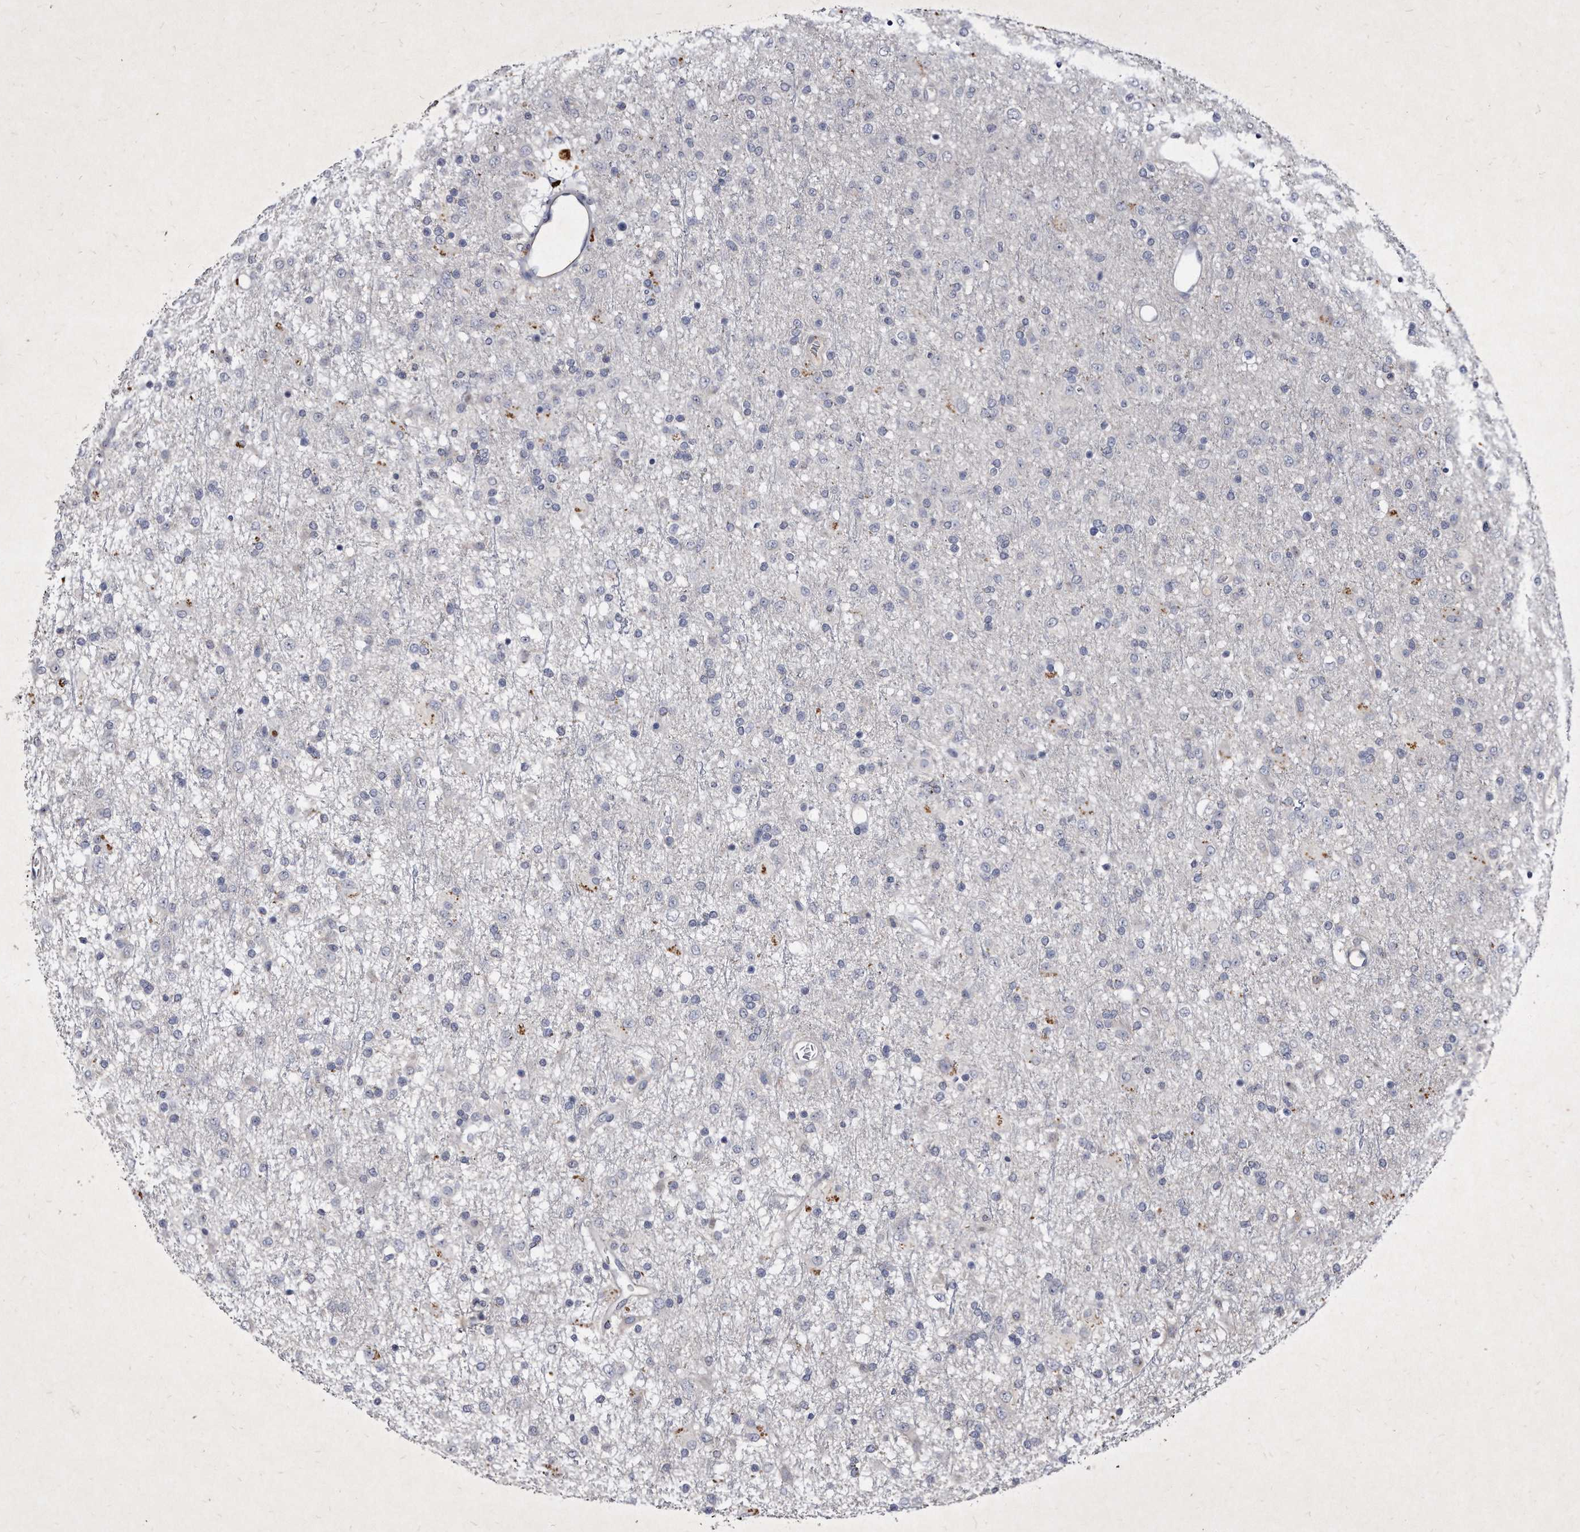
{"staining": {"intensity": "negative", "quantity": "none", "location": "none"}, "tissue": "glioma", "cell_type": "Tumor cells", "image_type": "cancer", "snomed": [{"axis": "morphology", "description": "Glioma, malignant, Low grade"}, {"axis": "topography", "description": "Brain"}], "caption": "Glioma was stained to show a protein in brown. There is no significant staining in tumor cells.", "gene": "KLHDC3", "patient": {"sex": "male", "age": 65}}